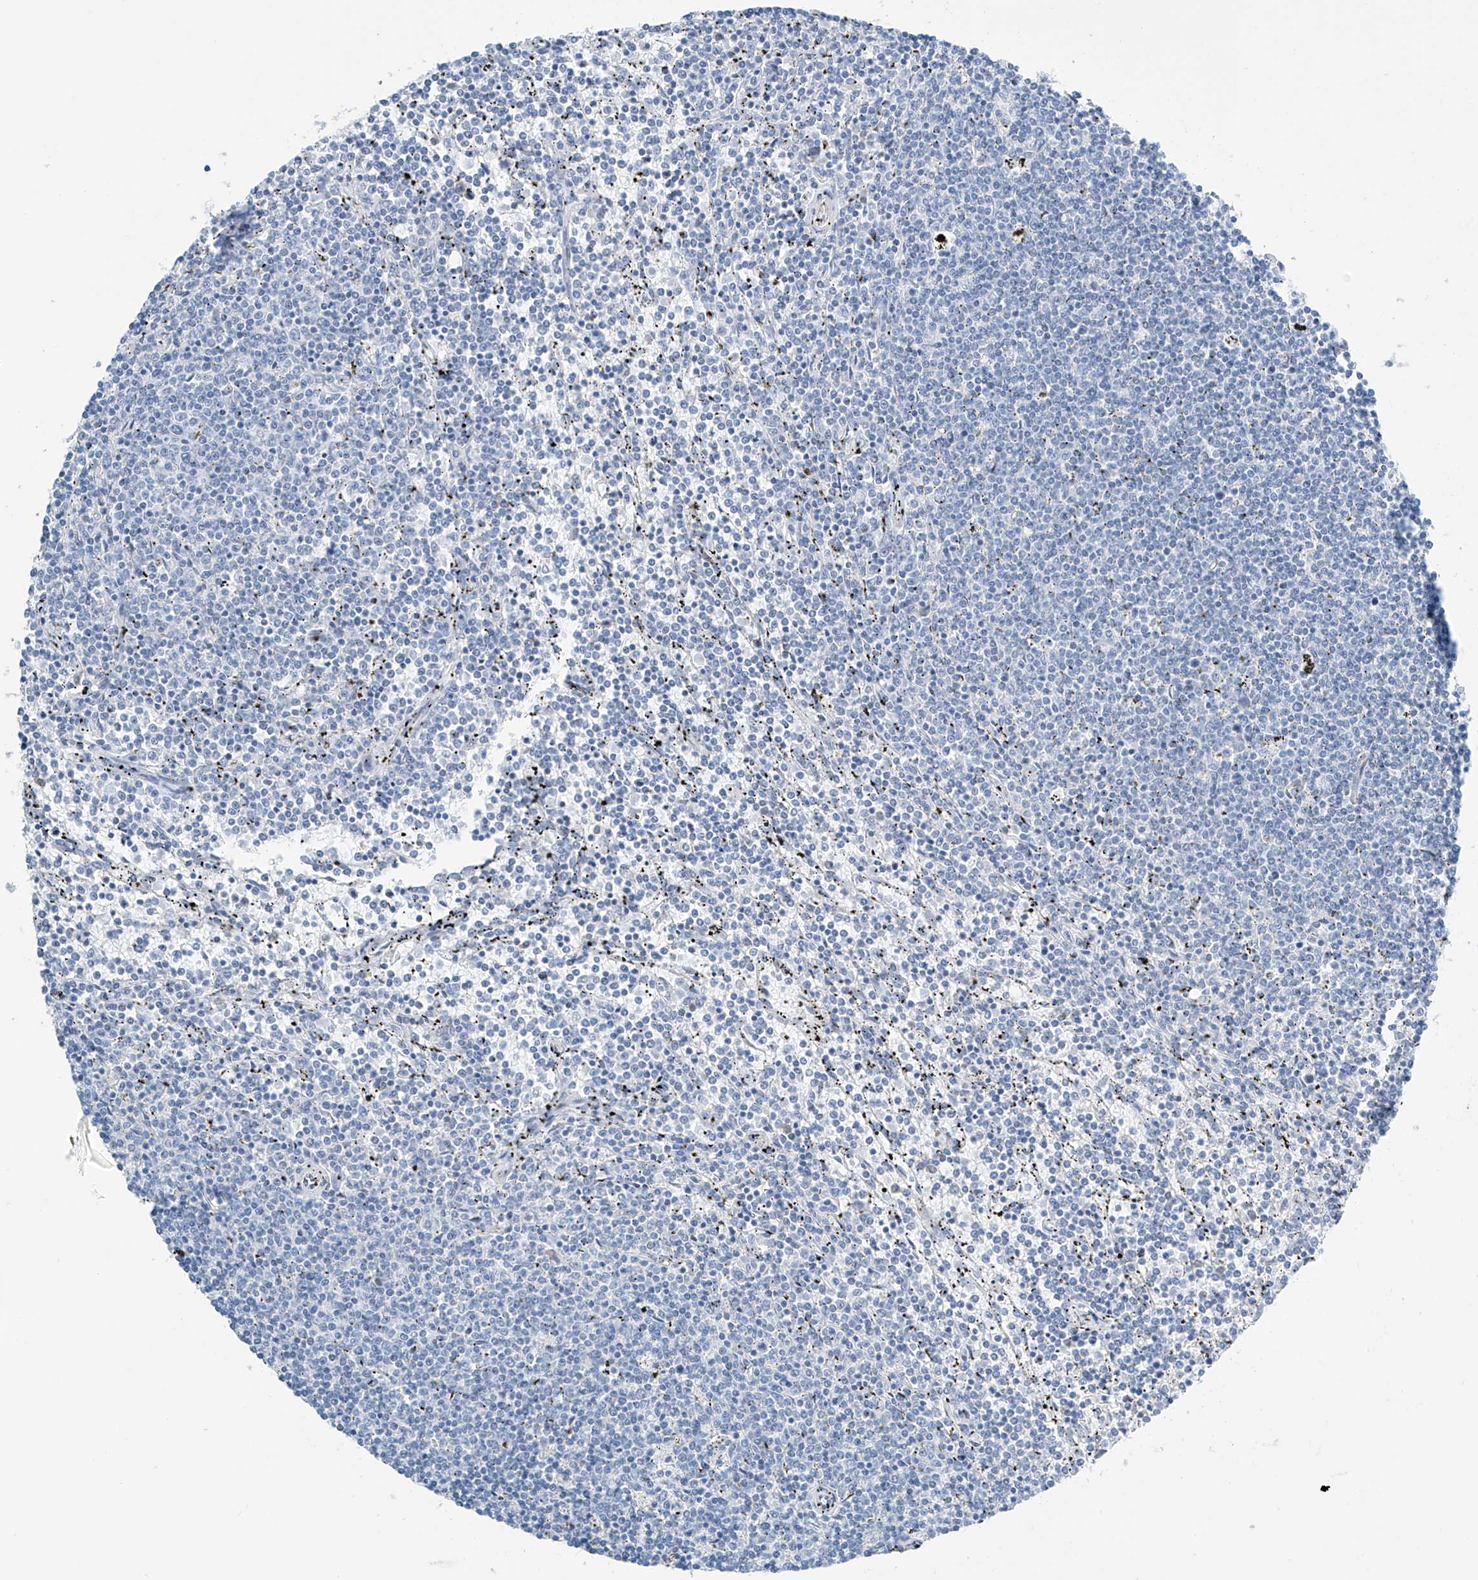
{"staining": {"intensity": "negative", "quantity": "none", "location": "none"}, "tissue": "lymphoma", "cell_type": "Tumor cells", "image_type": "cancer", "snomed": [{"axis": "morphology", "description": "Malignant lymphoma, non-Hodgkin's type, Low grade"}, {"axis": "topography", "description": "Spleen"}], "caption": "A micrograph of malignant lymphoma, non-Hodgkin's type (low-grade) stained for a protein demonstrates no brown staining in tumor cells. The staining is performed using DAB (3,3'-diaminobenzidine) brown chromogen with nuclei counter-stained in using hematoxylin.", "gene": "ZNF846", "patient": {"sex": "female", "age": 50}}